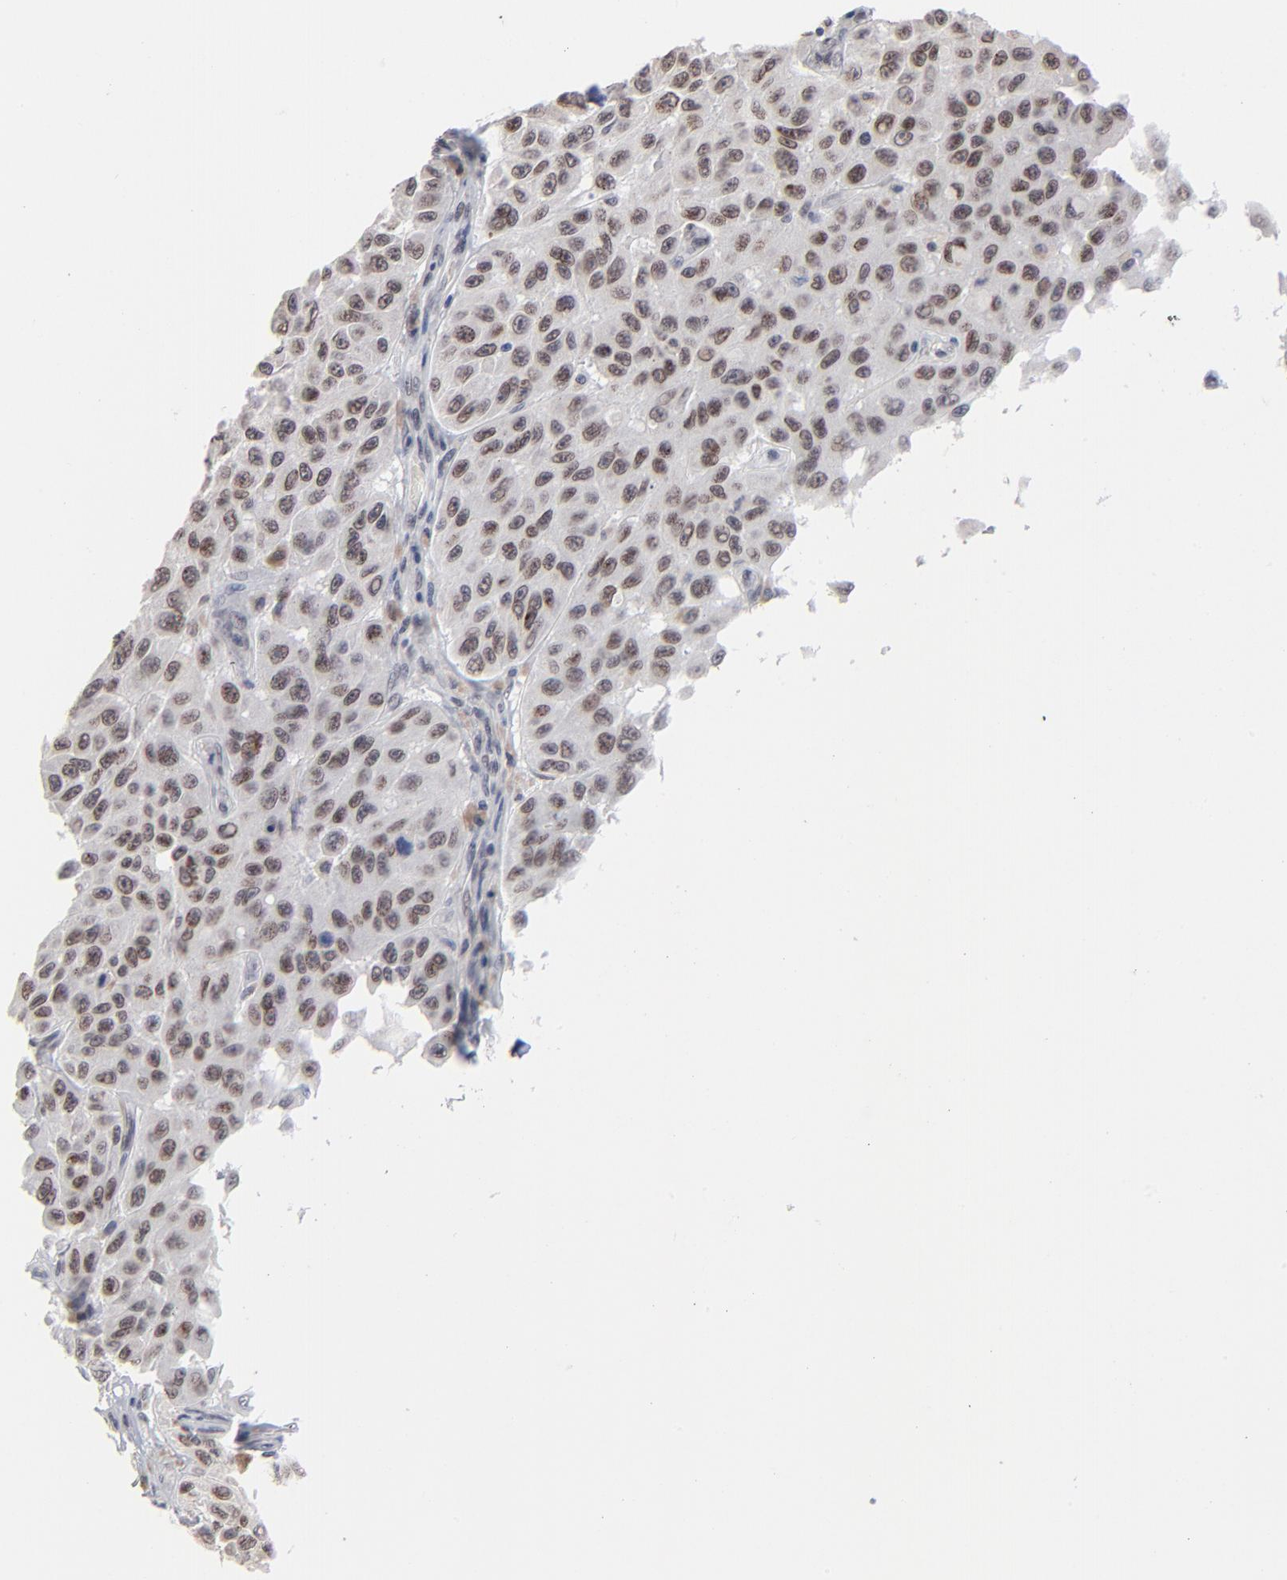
{"staining": {"intensity": "moderate", "quantity": ">75%", "location": "nuclear"}, "tissue": "melanoma", "cell_type": "Tumor cells", "image_type": "cancer", "snomed": [{"axis": "morphology", "description": "Malignant melanoma, NOS"}, {"axis": "topography", "description": "Skin"}], "caption": "Malignant melanoma stained with DAB immunohistochemistry exhibits medium levels of moderate nuclear staining in about >75% of tumor cells.", "gene": "MBIP", "patient": {"sex": "male", "age": 30}}